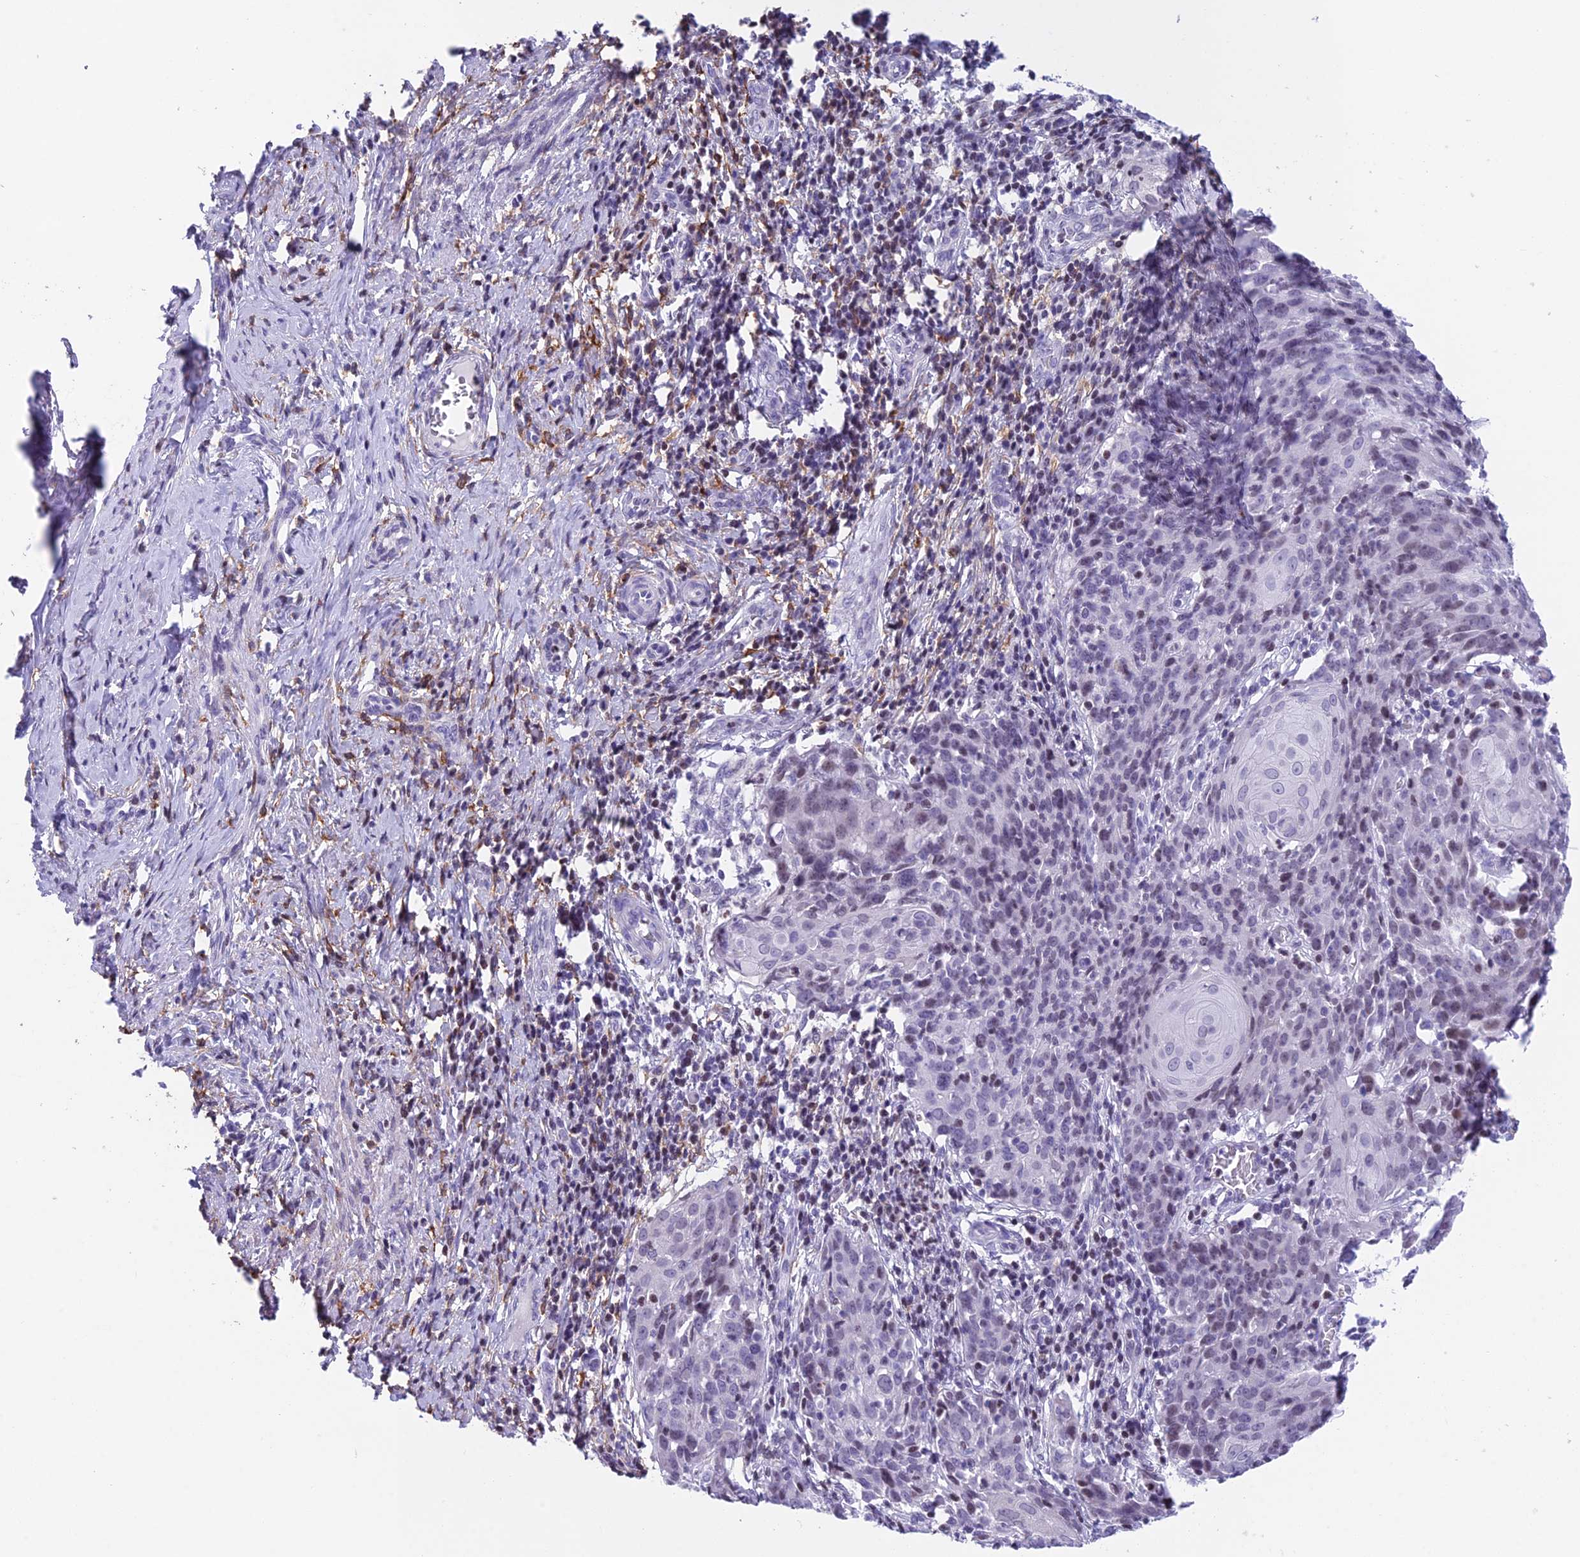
{"staining": {"intensity": "weak", "quantity": "<25%", "location": "nuclear"}, "tissue": "cervical cancer", "cell_type": "Tumor cells", "image_type": "cancer", "snomed": [{"axis": "morphology", "description": "Squamous cell carcinoma, NOS"}, {"axis": "topography", "description": "Cervix"}], "caption": "Tumor cells are negative for protein expression in human squamous cell carcinoma (cervical).", "gene": "CC2D2A", "patient": {"sex": "female", "age": 50}}